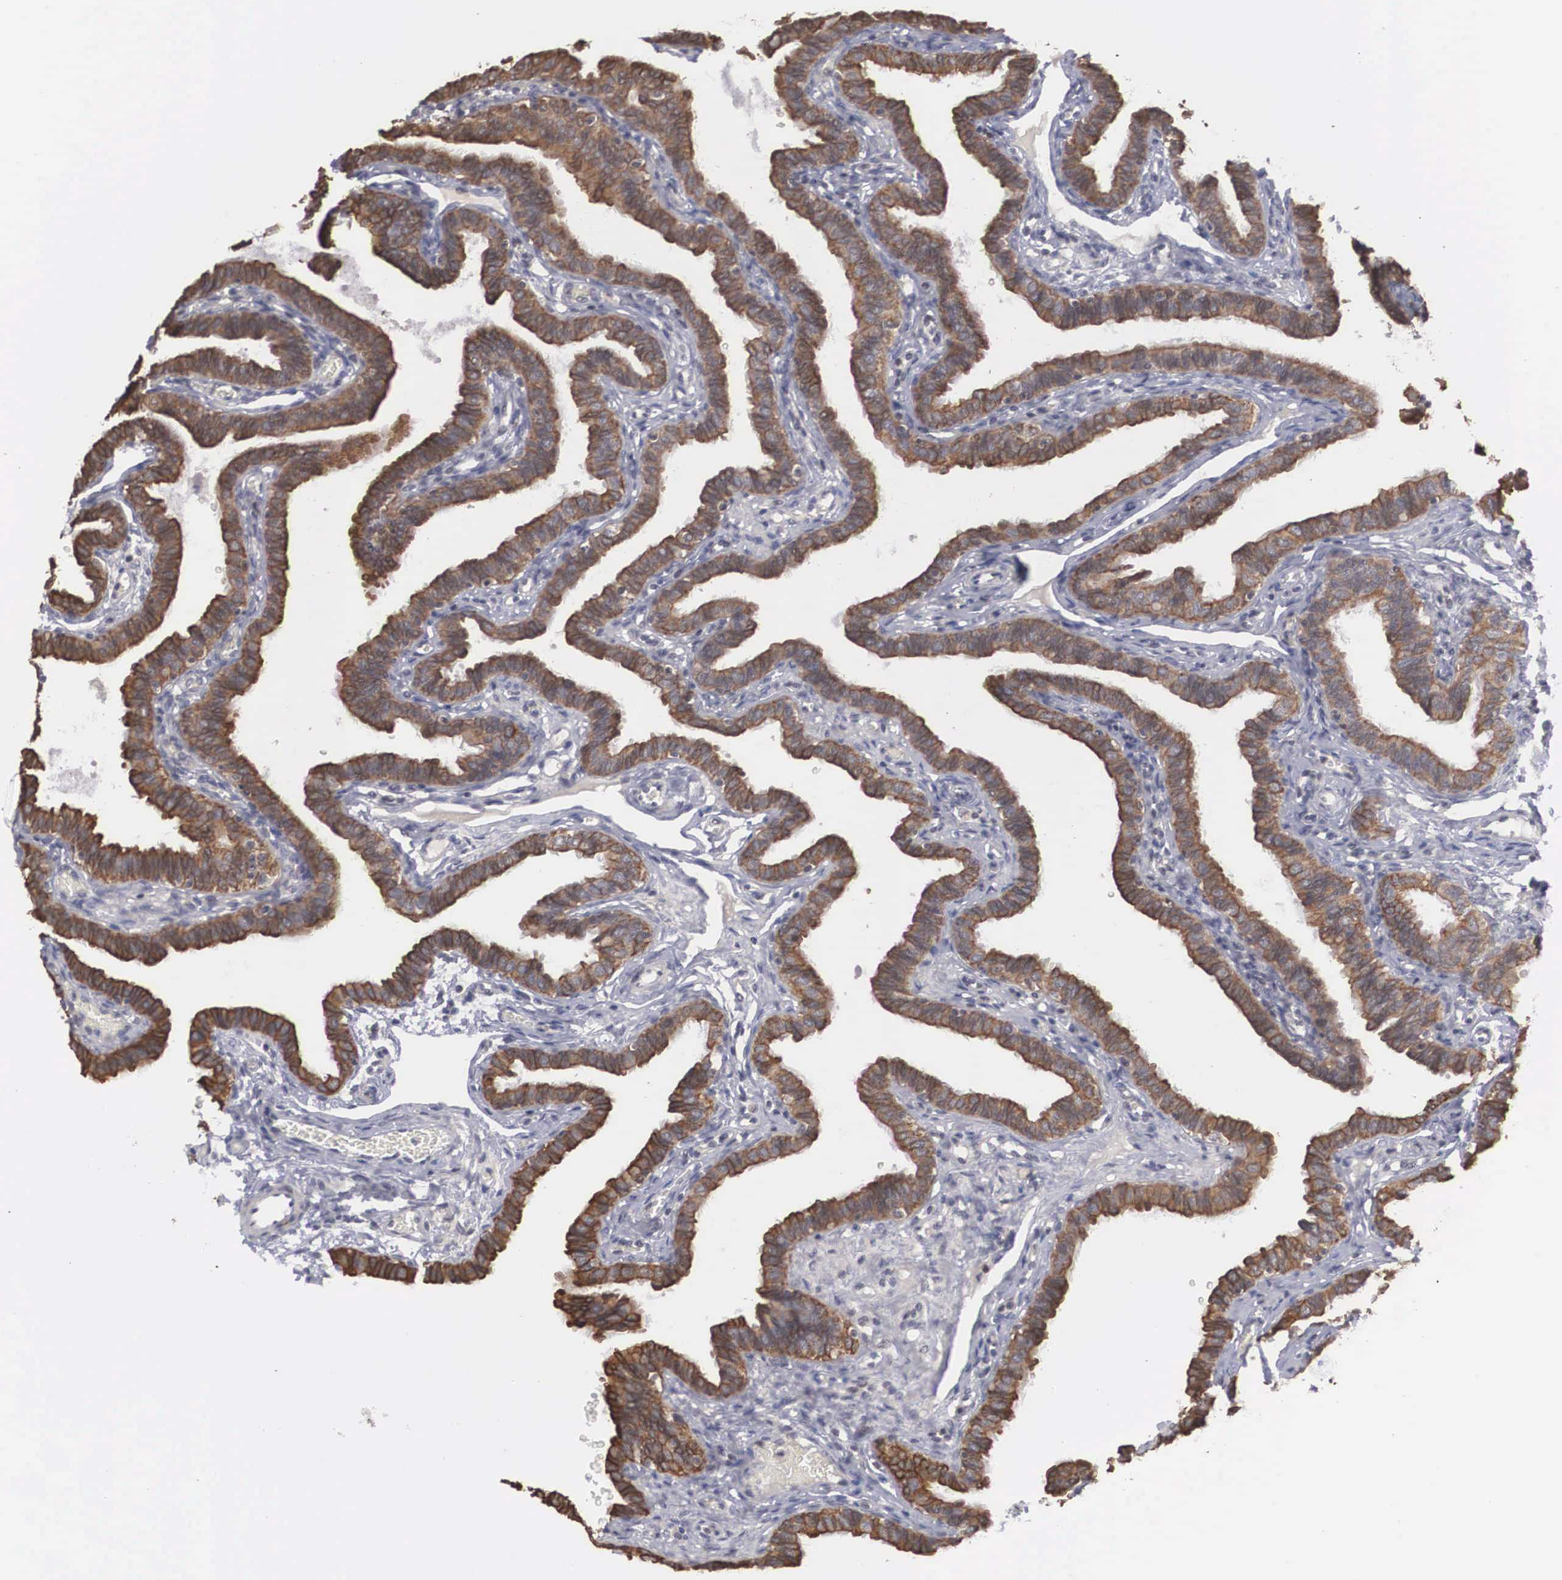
{"staining": {"intensity": "strong", "quantity": ">75%", "location": "cytoplasmic/membranous"}, "tissue": "fallopian tube", "cell_type": "Glandular cells", "image_type": "normal", "snomed": [{"axis": "morphology", "description": "Normal tissue, NOS"}, {"axis": "topography", "description": "Fallopian tube"}], "caption": "Immunohistochemical staining of benign fallopian tube reveals strong cytoplasmic/membranous protein expression in about >75% of glandular cells.", "gene": "WDR89", "patient": {"sex": "female", "age": 38}}